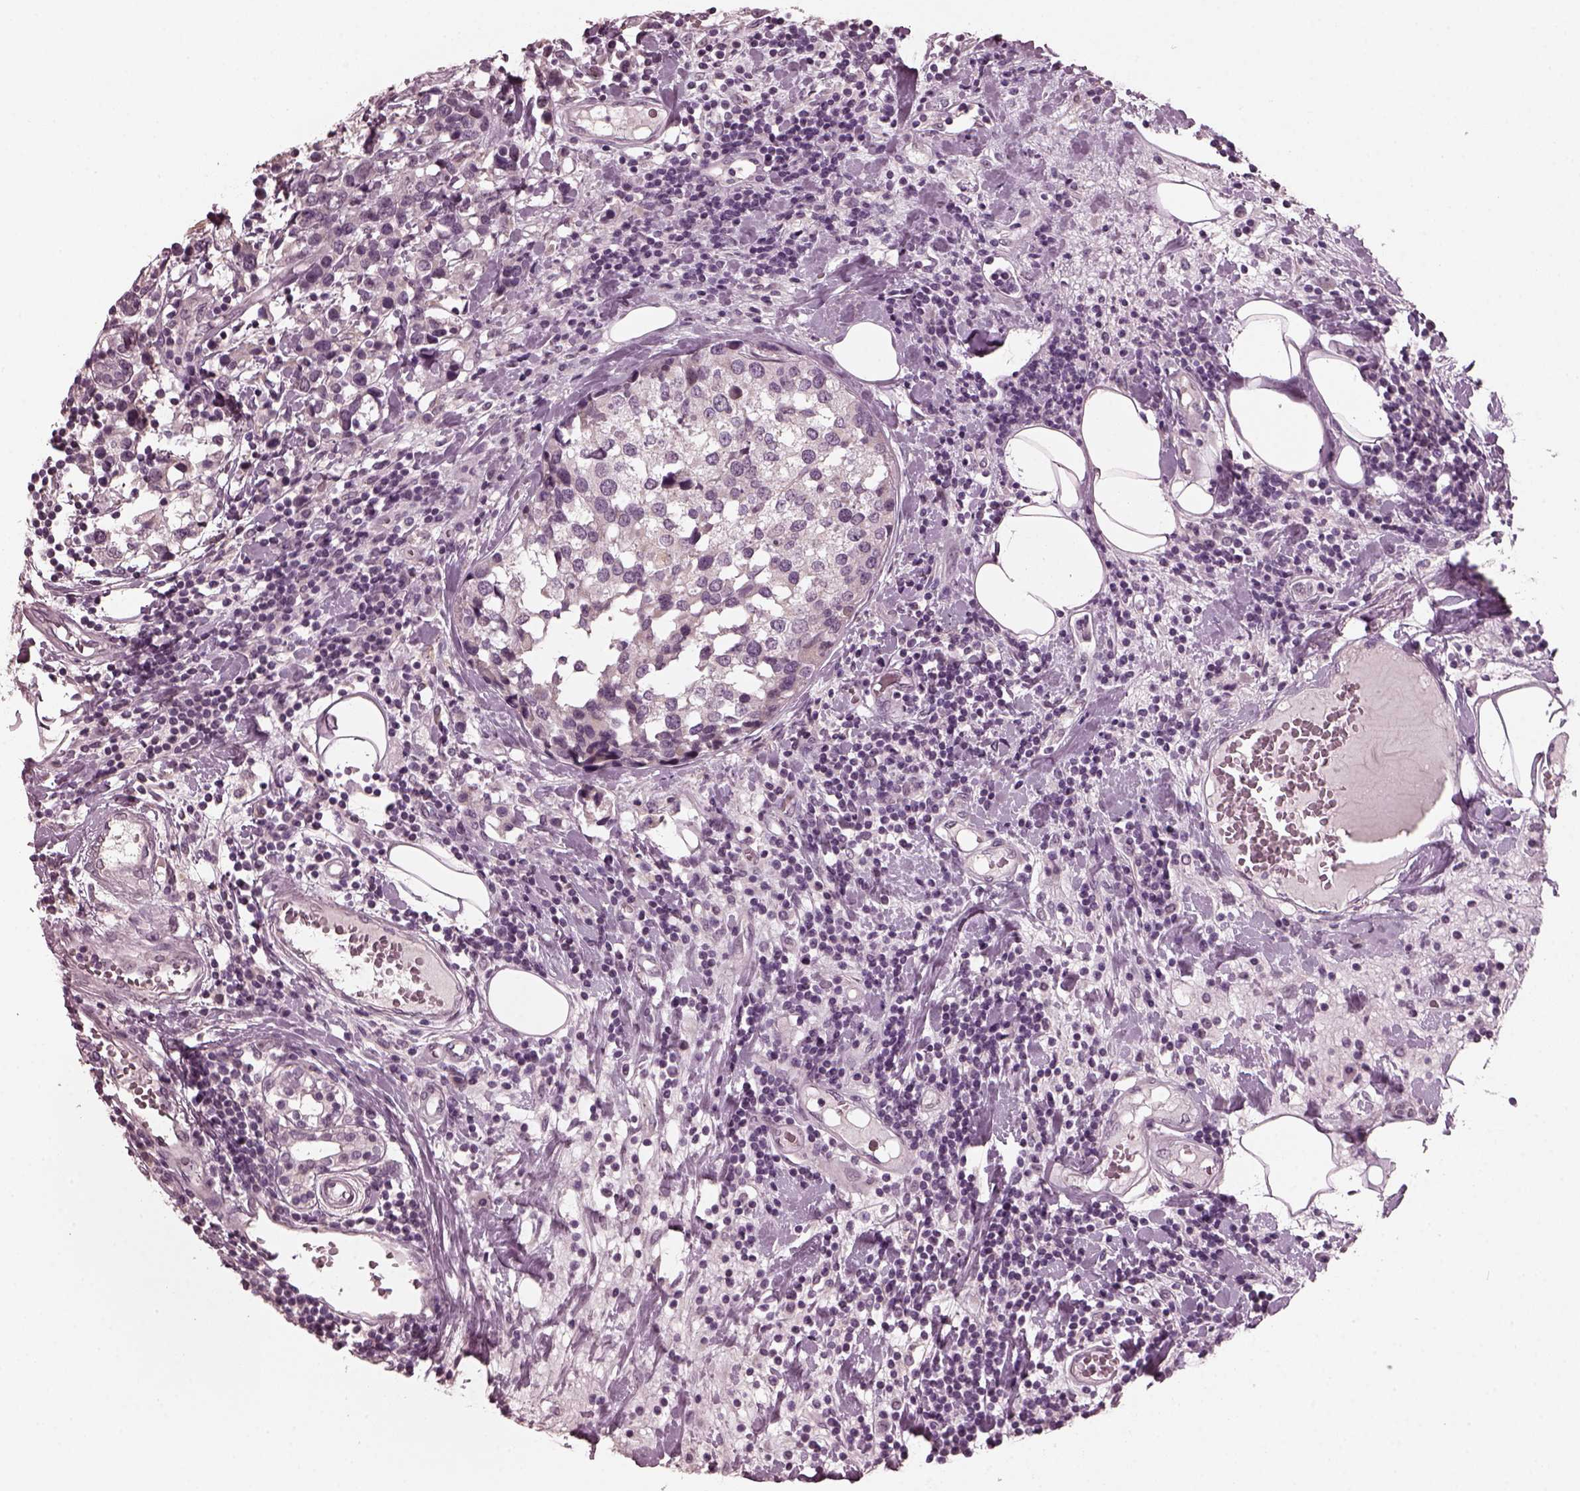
{"staining": {"intensity": "negative", "quantity": "none", "location": "none"}, "tissue": "breast cancer", "cell_type": "Tumor cells", "image_type": "cancer", "snomed": [{"axis": "morphology", "description": "Lobular carcinoma"}, {"axis": "topography", "description": "Breast"}], "caption": "Immunohistochemical staining of human breast lobular carcinoma displays no significant staining in tumor cells.", "gene": "RCVRN", "patient": {"sex": "female", "age": 59}}